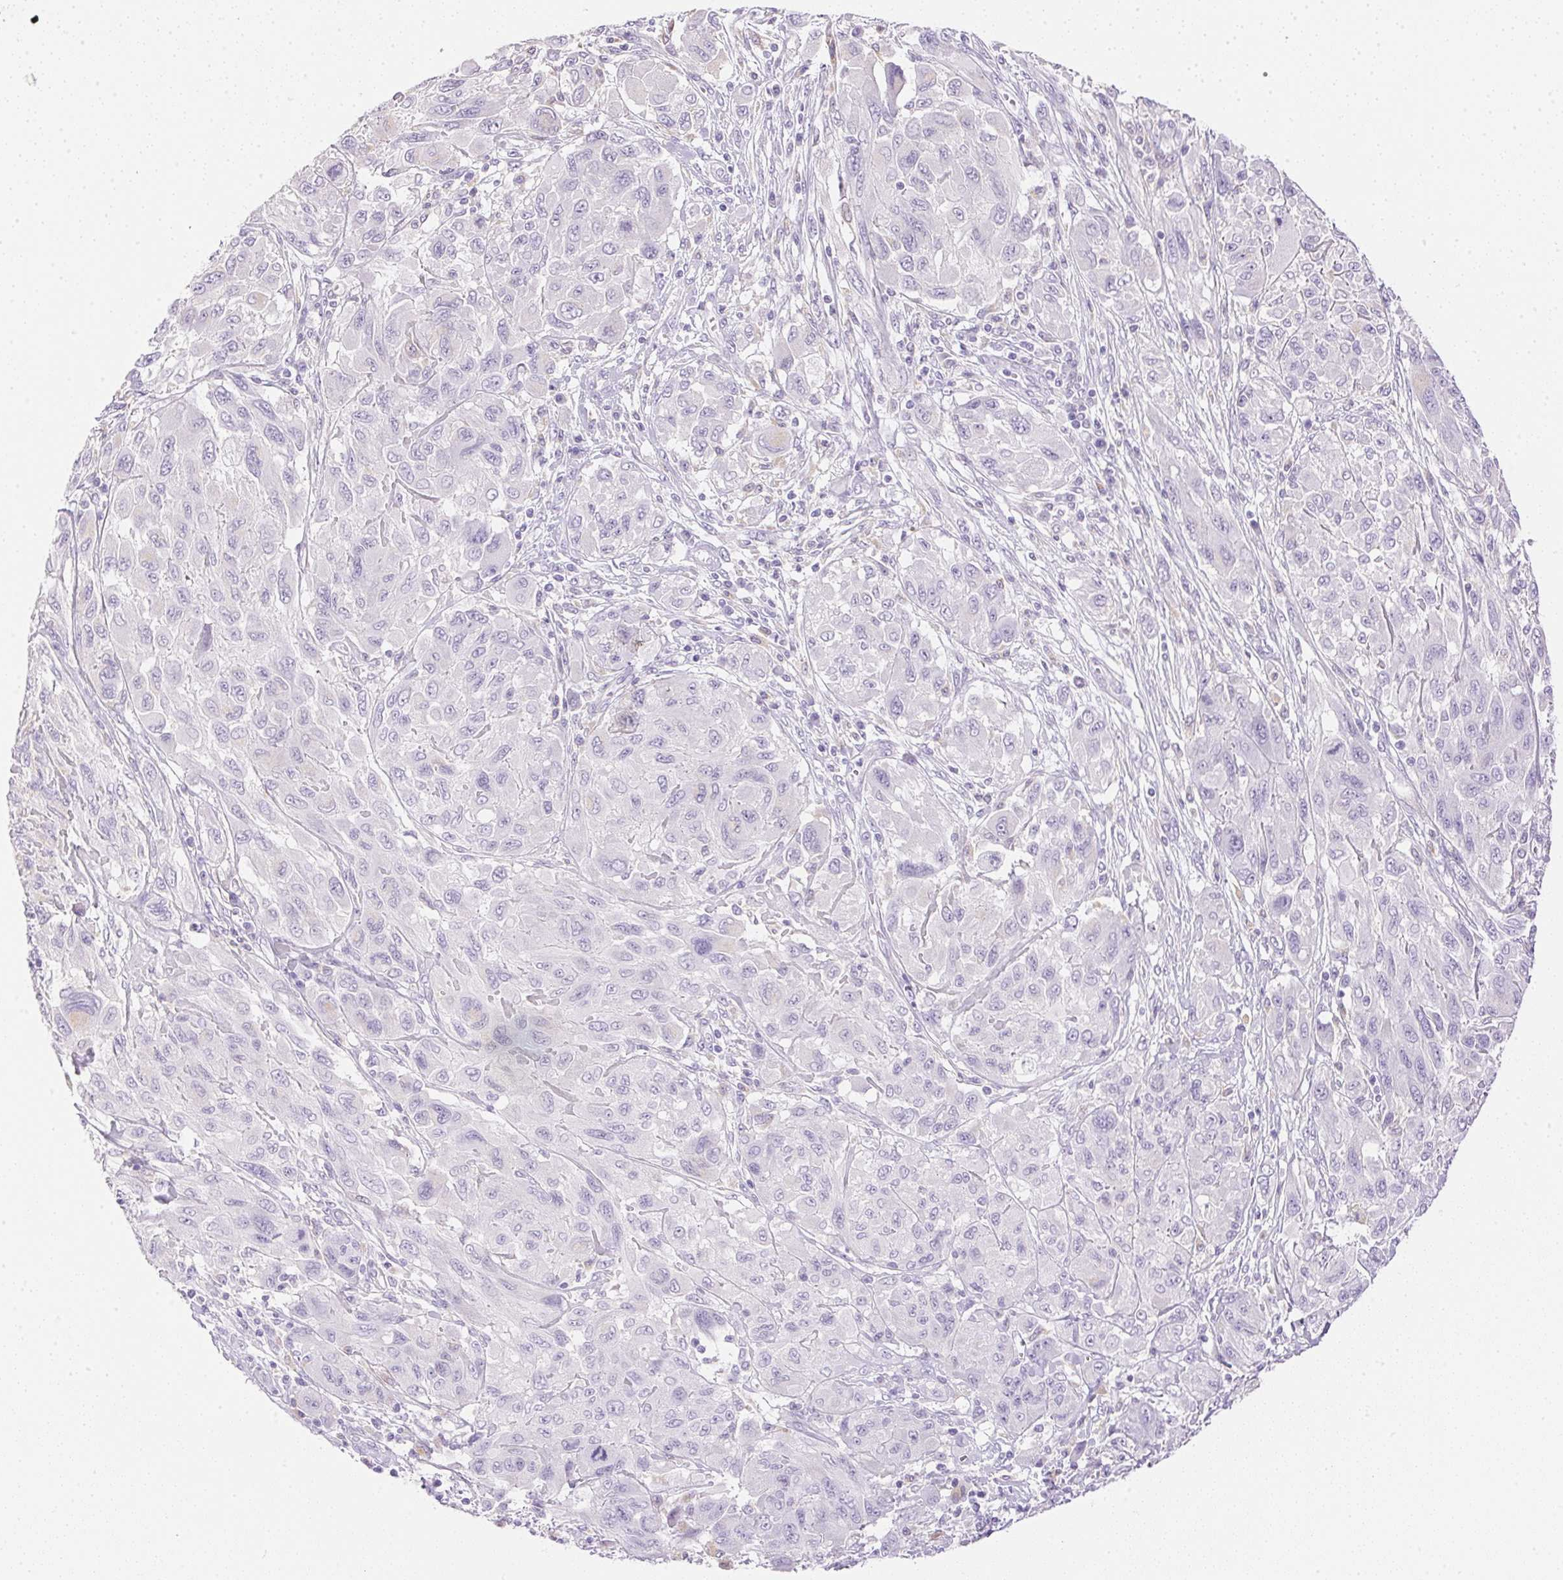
{"staining": {"intensity": "negative", "quantity": "none", "location": "none"}, "tissue": "melanoma", "cell_type": "Tumor cells", "image_type": "cancer", "snomed": [{"axis": "morphology", "description": "Malignant melanoma, NOS"}, {"axis": "topography", "description": "Skin"}], "caption": "High power microscopy histopathology image of an IHC histopathology image of melanoma, revealing no significant staining in tumor cells.", "gene": "ATP6V1G3", "patient": {"sex": "female", "age": 91}}